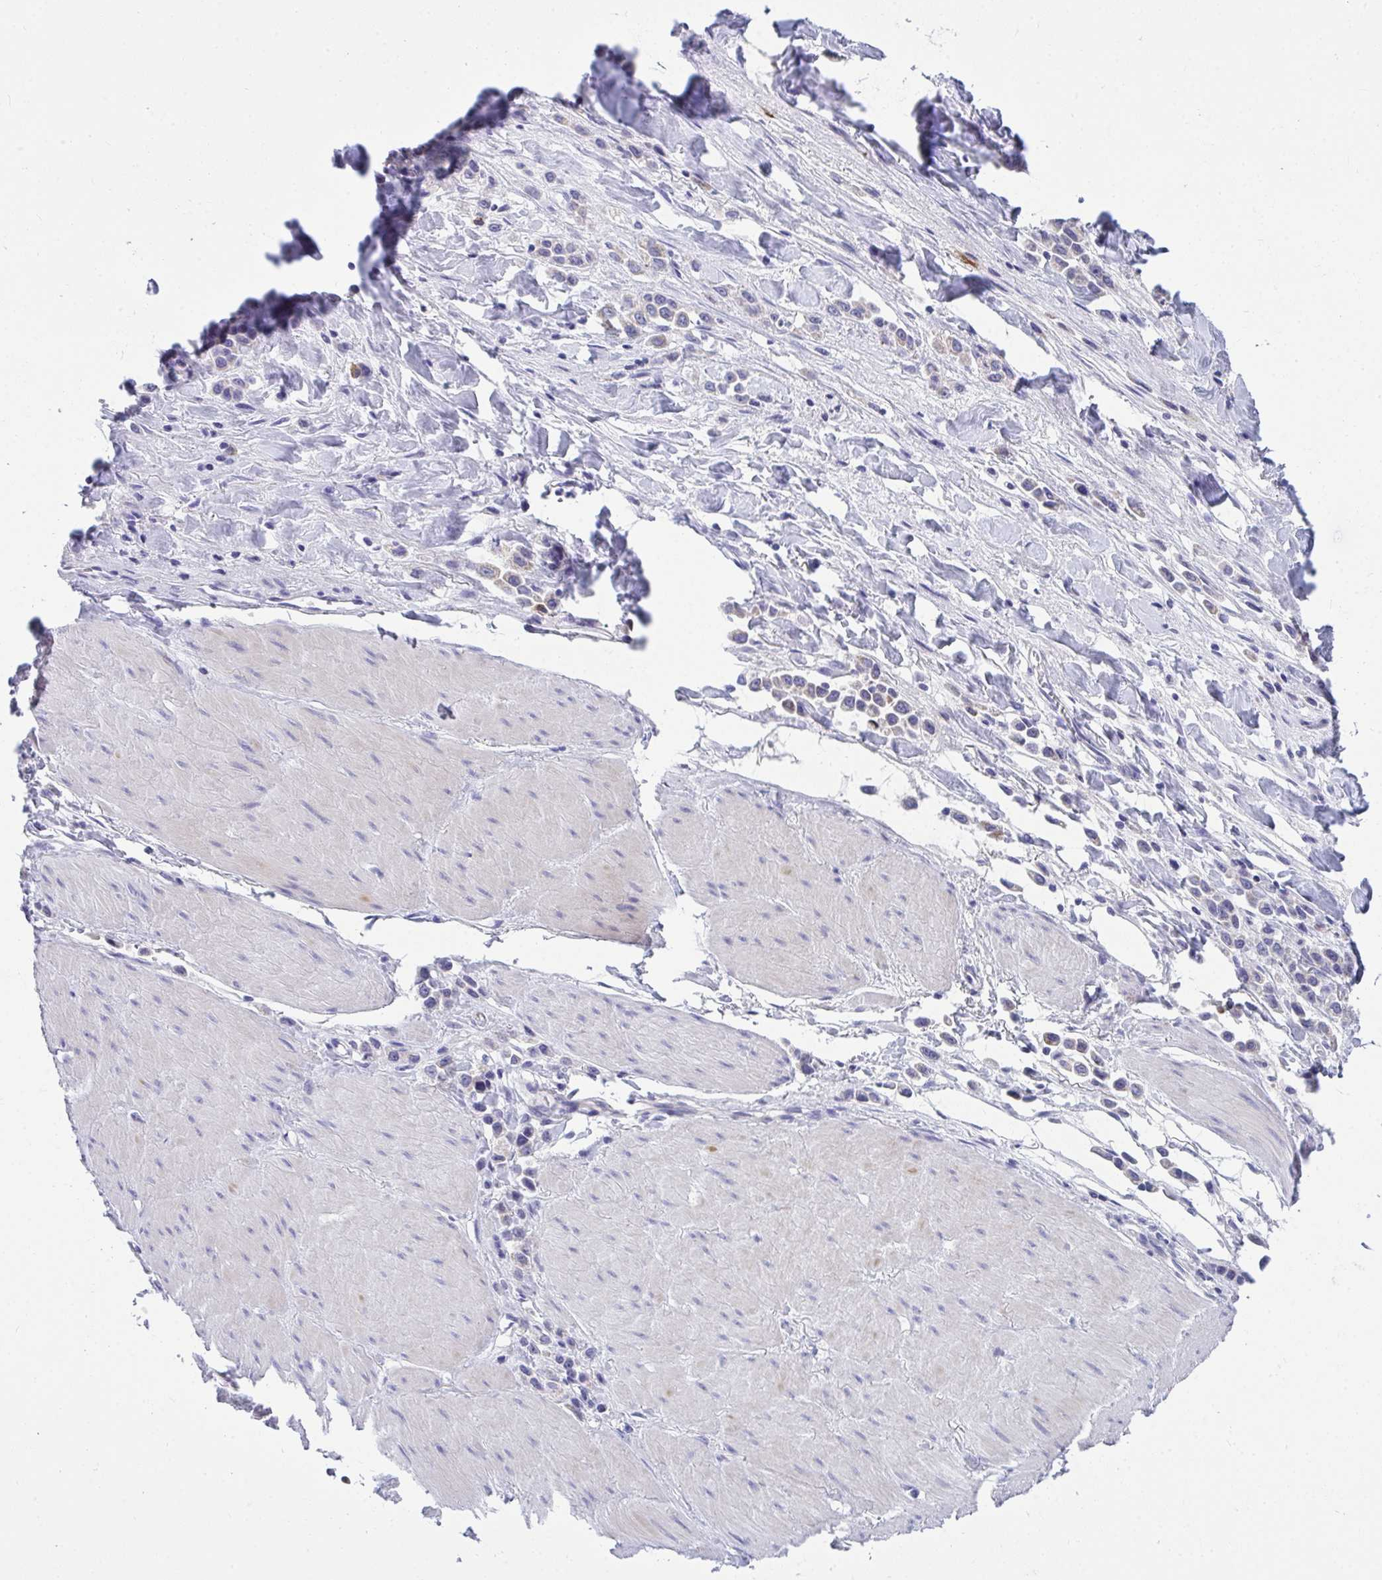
{"staining": {"intensity": "weak", "quantity": "25%-75%", "location": "cytoplasmic/membranous"}, "tissue": "stomach cancer", "cell_type": "Tumor cells", "image_type": "cancer", "snomed": [{"axis": "morphology", "description": "Adenocarcinoma, NOS"}, {"axis": "topography", "description": "Stomach"}], "caption": "Tumor cells demonstrate weak cytoplasmic/membranous positivity in about 25%-75% of cells in stomach cancer (adenocarcinoma).", "gene": "TSBP1", "patient": {"sex": "male", "age": 47}}